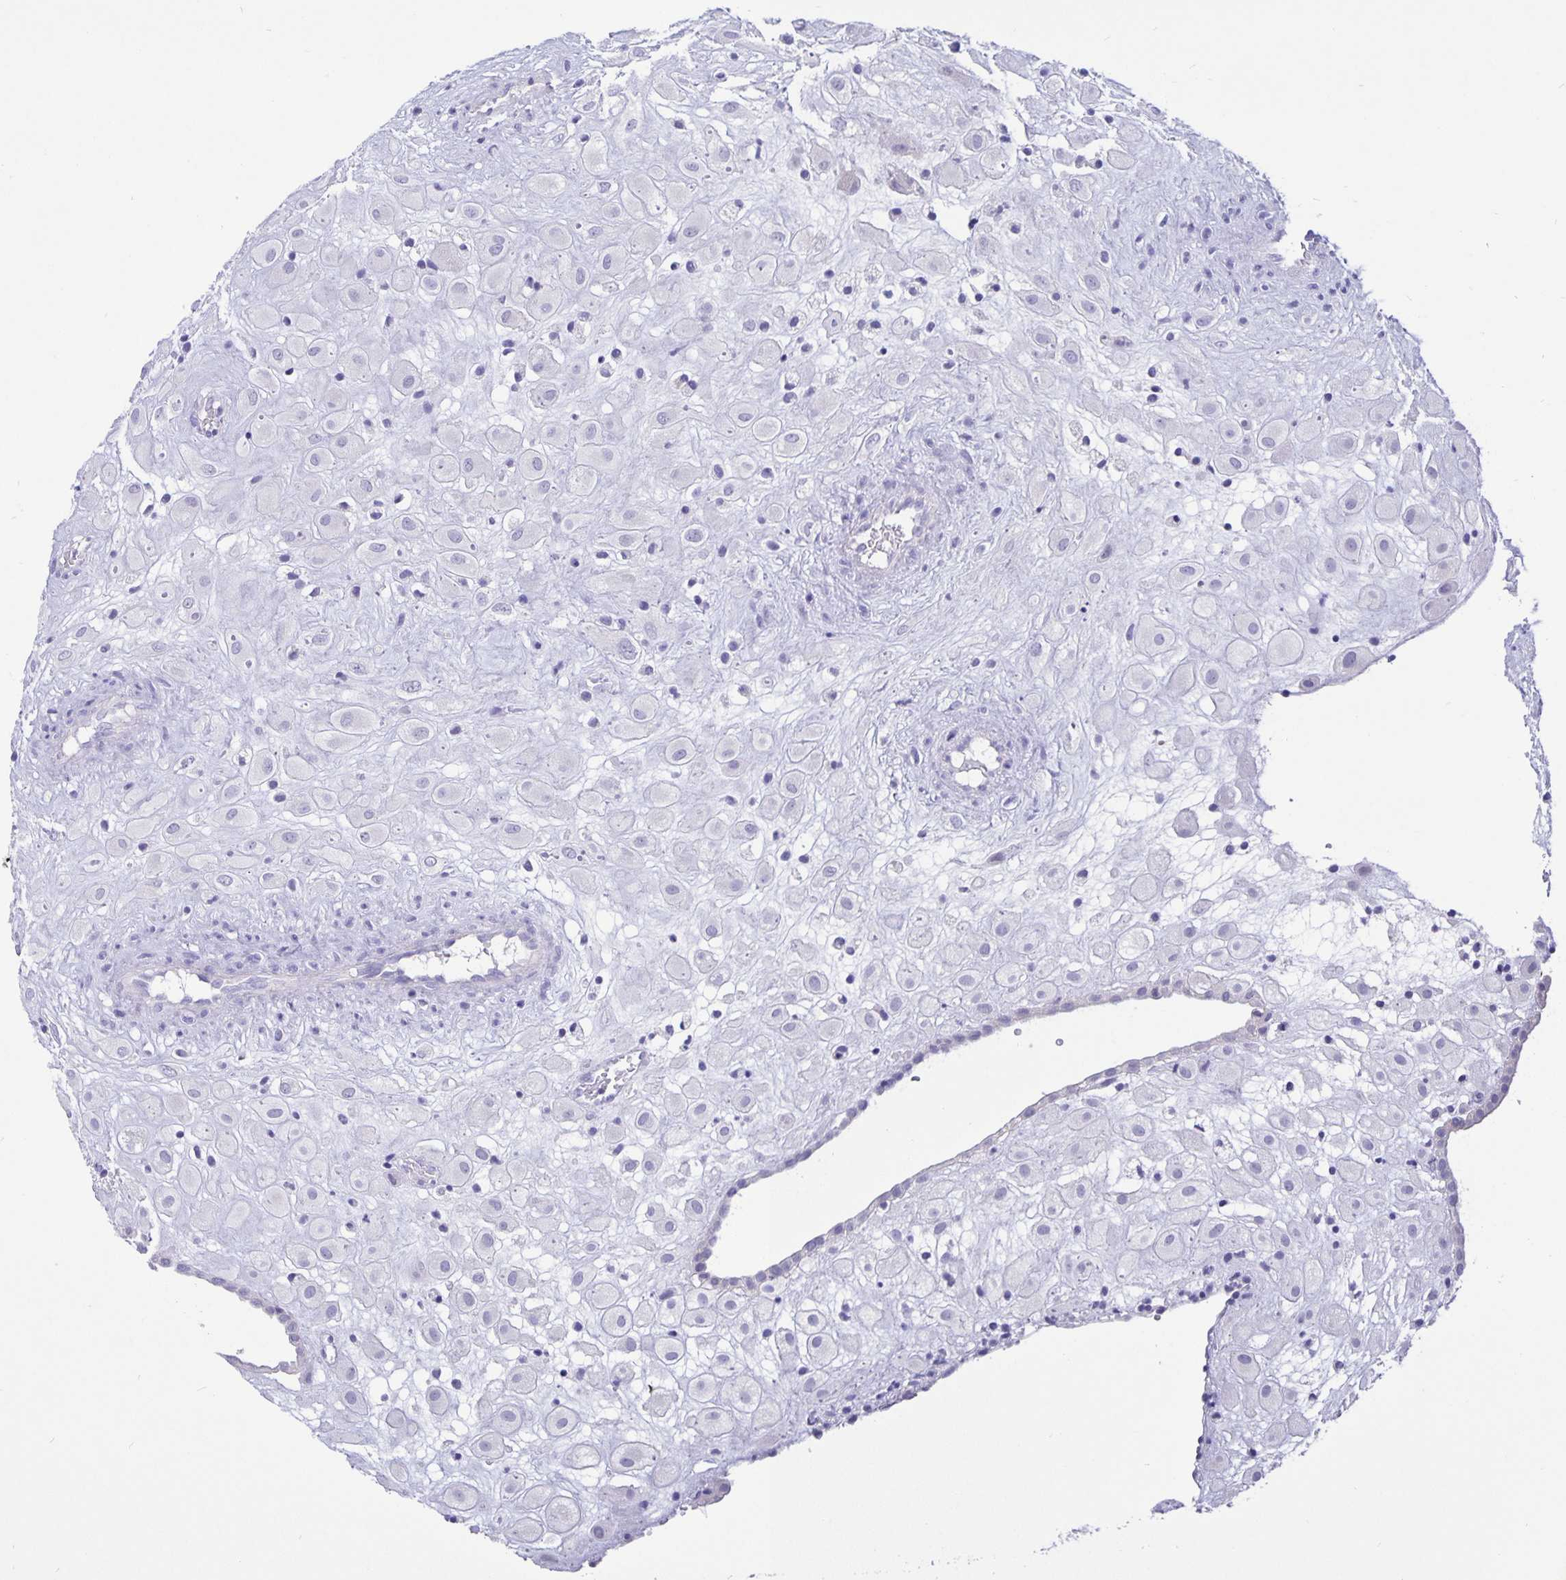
{"staining": {"intensity": "negative", "quantity": "none", "location": "none"}, "tissue": "placenta", "cell_type": "Decidual cells", "image_type": "normal", "snomed": [{"axis": "morphology", "description": "Normal tissue, NOS"}, {"axis": "topography", "description": "Placenta"}], "caption": "Immunohistochemical staining of normal human placenta demonstrates no significant staining in decidual cells. (Stains: DAB immunohistochemistry with hematoxylin counter stain, Microscopy: brightfield microscopy at high magnification).", "gene": "ERMN", "patient": {"sex": "female", "age": 24}}